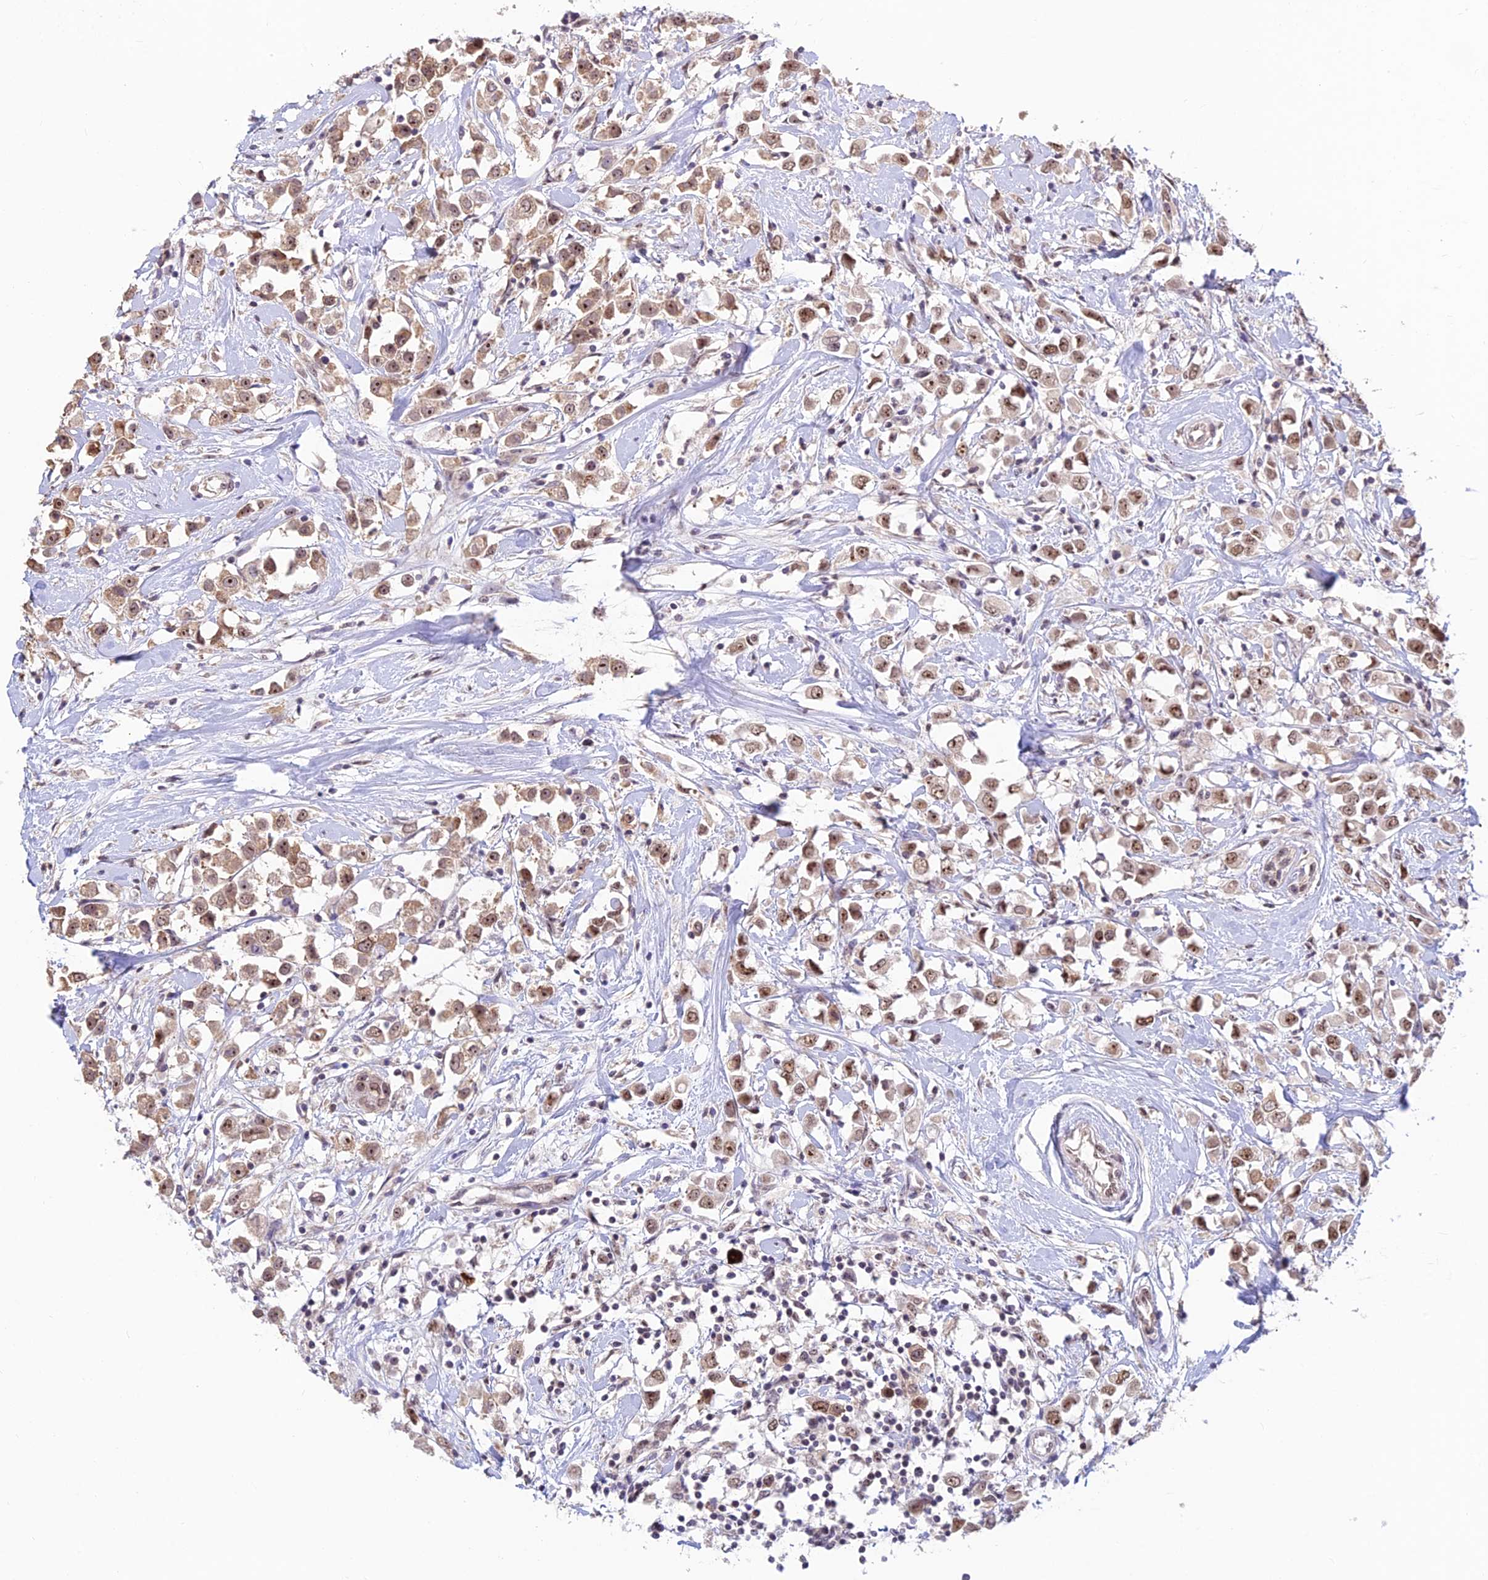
{"staining": {"intensity": "moderate", "quantity": ">75%", "location": "nuclear"}, "tissue": "breast cancer", "cell_type": "Tumor cells", "image_type": "cancer", "snomed": [{"axis": "morphology", "description": "Duct carcinoma"}, {"axis": "topography", "description": "Breast"}], "caption": "Moderate nuclear protein positivity is appreciated in approximately >75% of tumor cells in breast intraductal carcinoma. (DAB (3,3'-diaminobenzidine) IHC, brown staining for protein, blue staining for nuclei).", "gene": "POLR1G", "patient": {"sex": "female", "age": 61}}